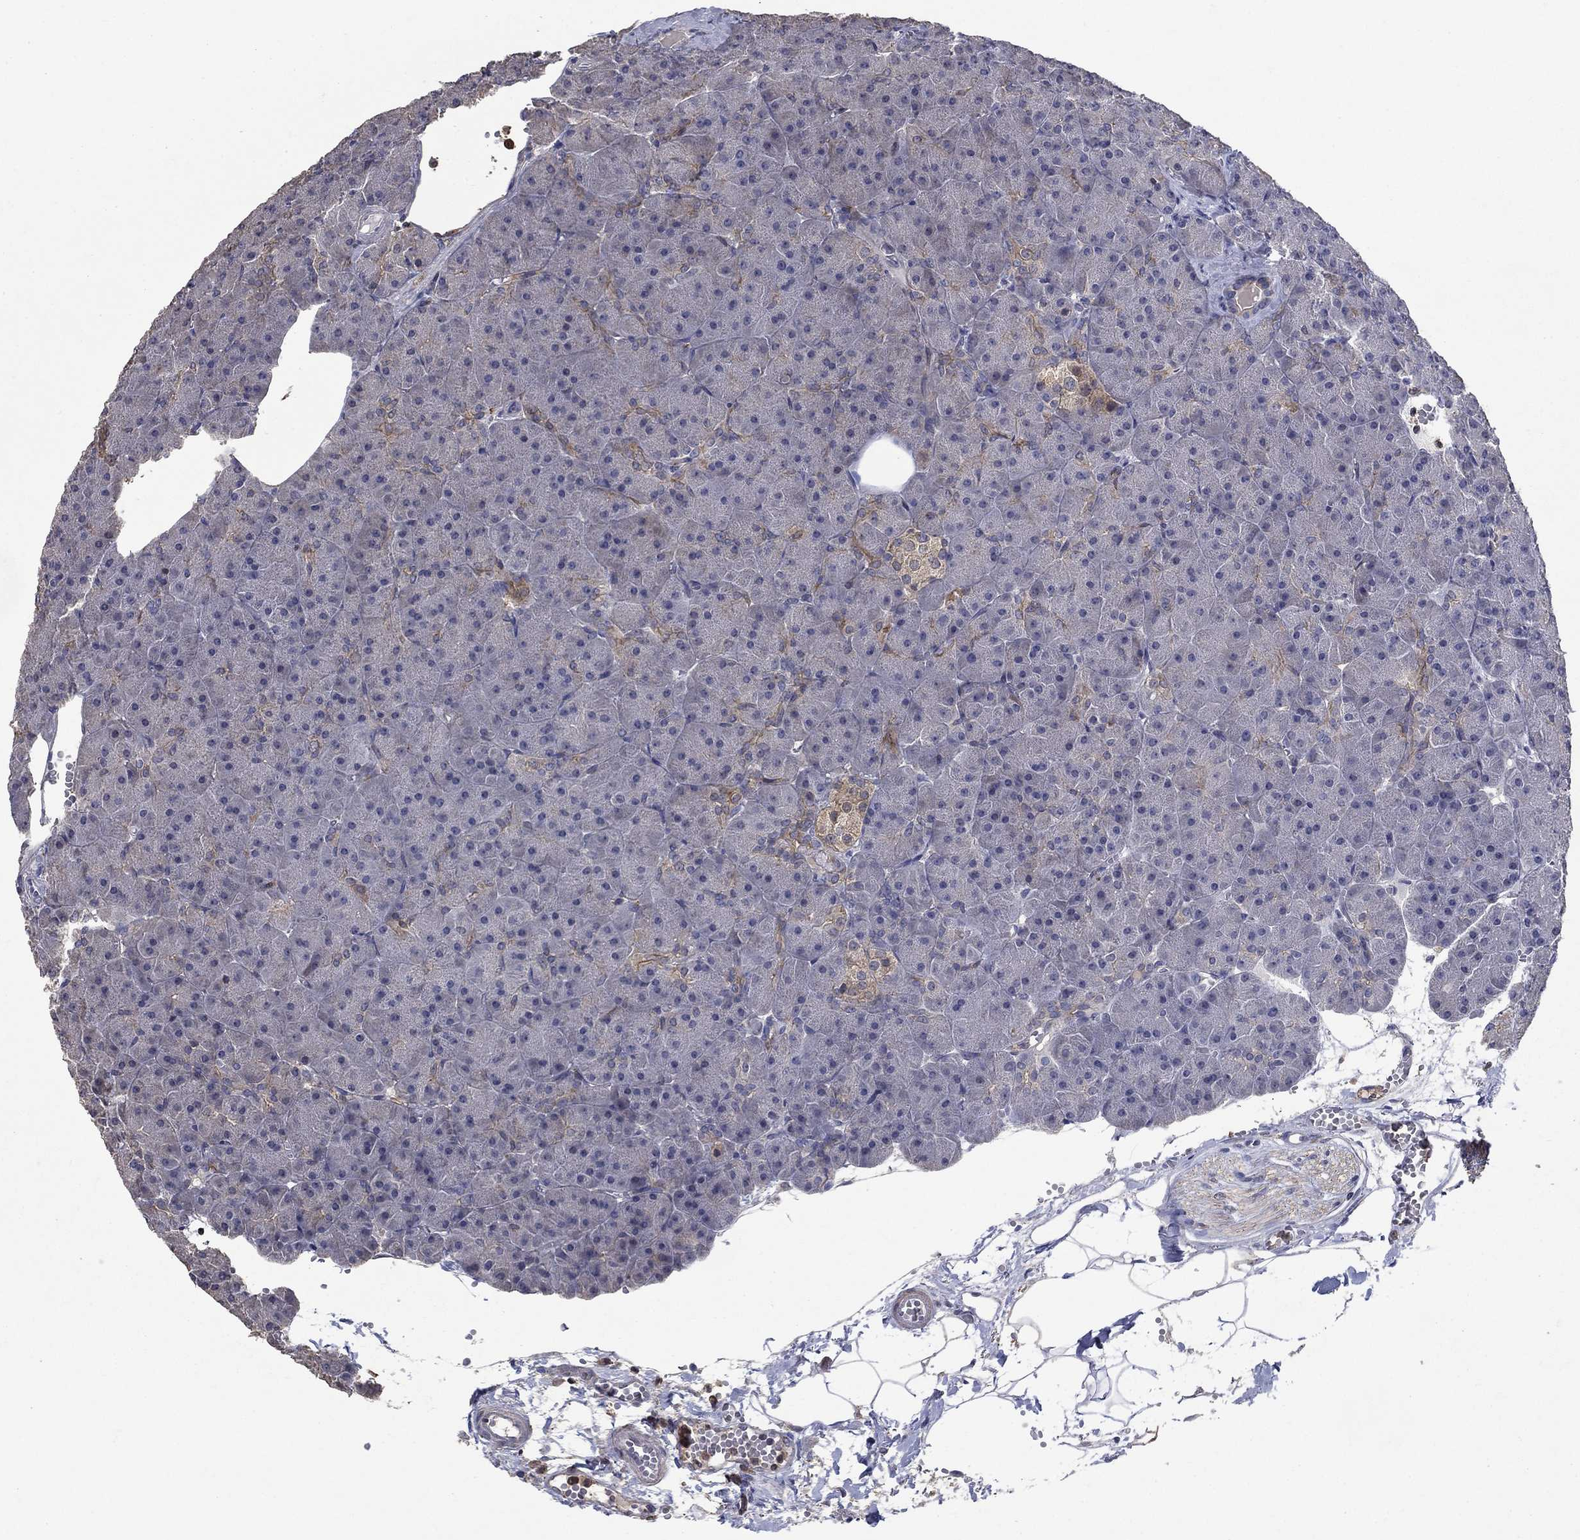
{"staining": {"intensity": "negative", "quantity": "none", "location": "none"}, "tissue": "pancreas", "cell_type": "Exocrine glandular cells", "image_type": "normal", "snomed": [{"axis": "morphology", "description": "Normal tissue, NOS"}, {"axis": "topography", "description": "Pancreas"}], "caption": "Exocrine glandular cells show no significant protein expression in normal pancreas. Nuclei are stained in blue.", "gene": "DVL1", "patient": {"sex": "male", "age": 61}}